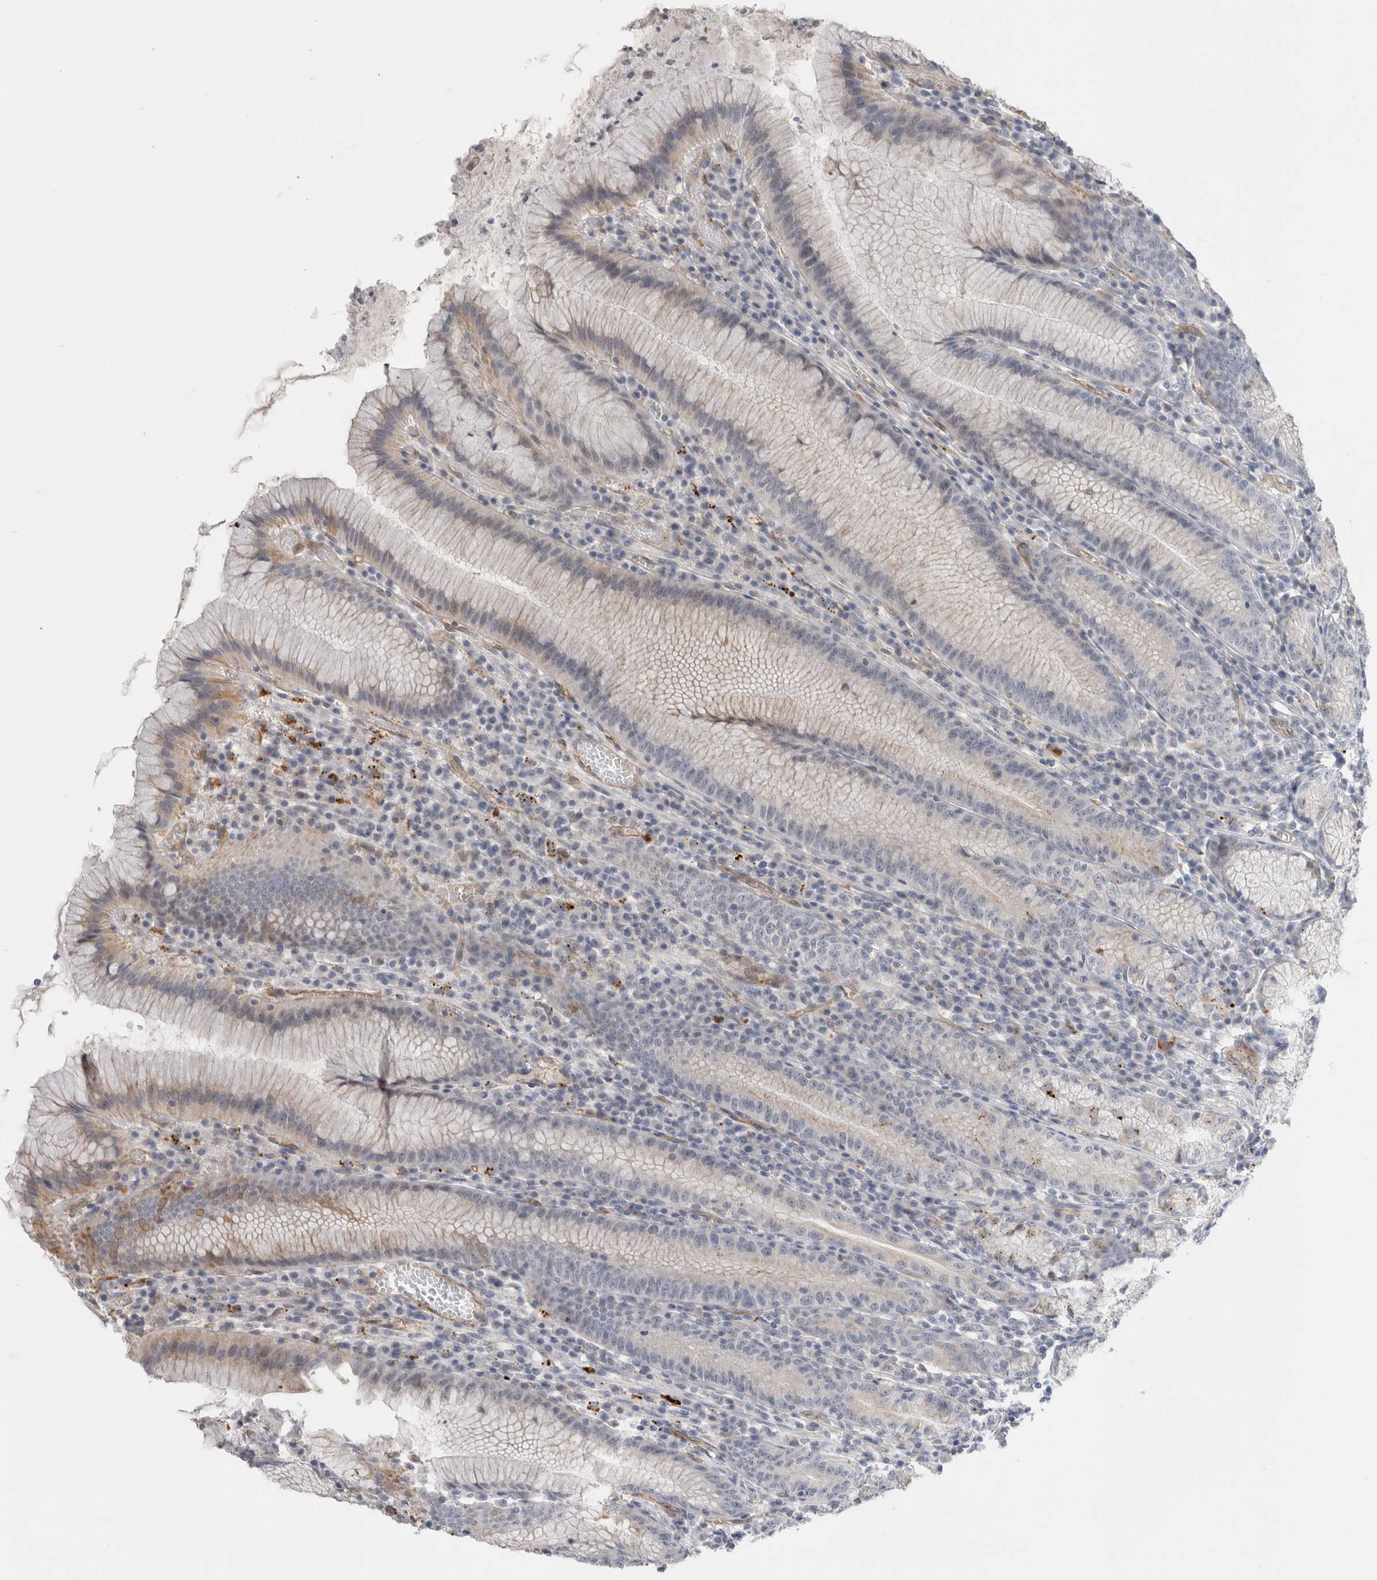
{"staining": {"intensity": "weak", "quantity": "<25%", "location": "cytoplasmic/membranous"}, "tissue": "stomach", "cell_type": "Glandular cells", "image_type": "normal", "snomed": [{"axis": "morphology", "description": "Normal tissue, NOS"}, {"axis": "topography", "description": "Stomach"}], "caption": "IHC micrograph of benign stomach: human stomach stained with DAB (3,3'-diaminobenzidine) reveals no significant protein expression in glandular cells.", "gene": "ANKMY1", "patient": {"sex": "male", "age": 55}}